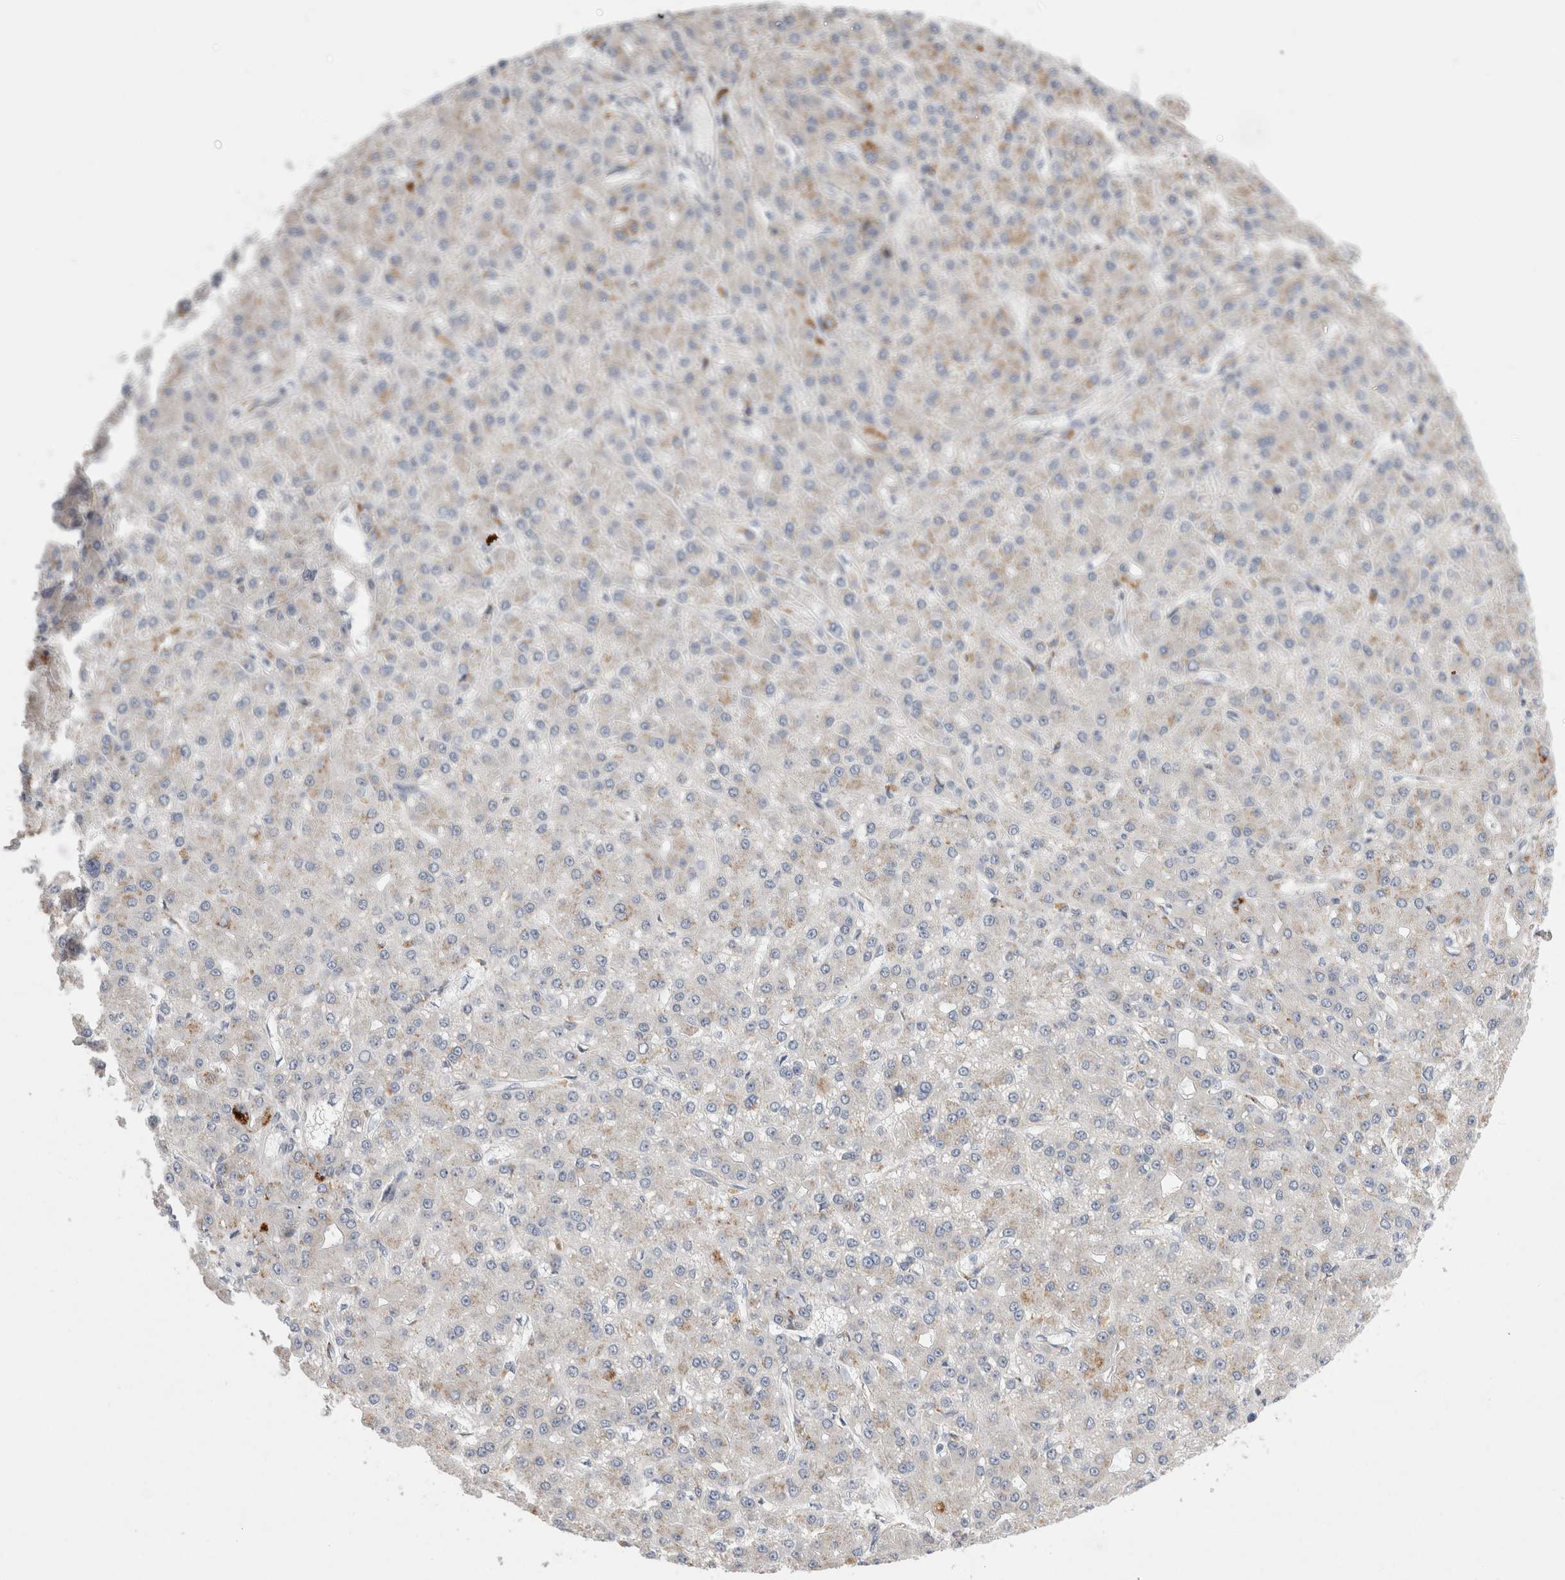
{"staining": {"intensity": "weak", "quantity": "<25%", "location": "cytoplasmic/membranous"}, "tissue": "liver cancer", "cell_type": "Tumor cells", "image_type": "cancer", "snomed": [{"axis": "morphology", "description": "Carcinoma, Hepatocellular, NOS"}, {"axis": "topography", "description": "Liver"}], "caption": "Immunohistochemical staining of hepatocellular carcinoma (liver) shows no significant staining in tumor cells.", "gene": "TRMT9B", "patient": {"sex": "male", "age": 67}}